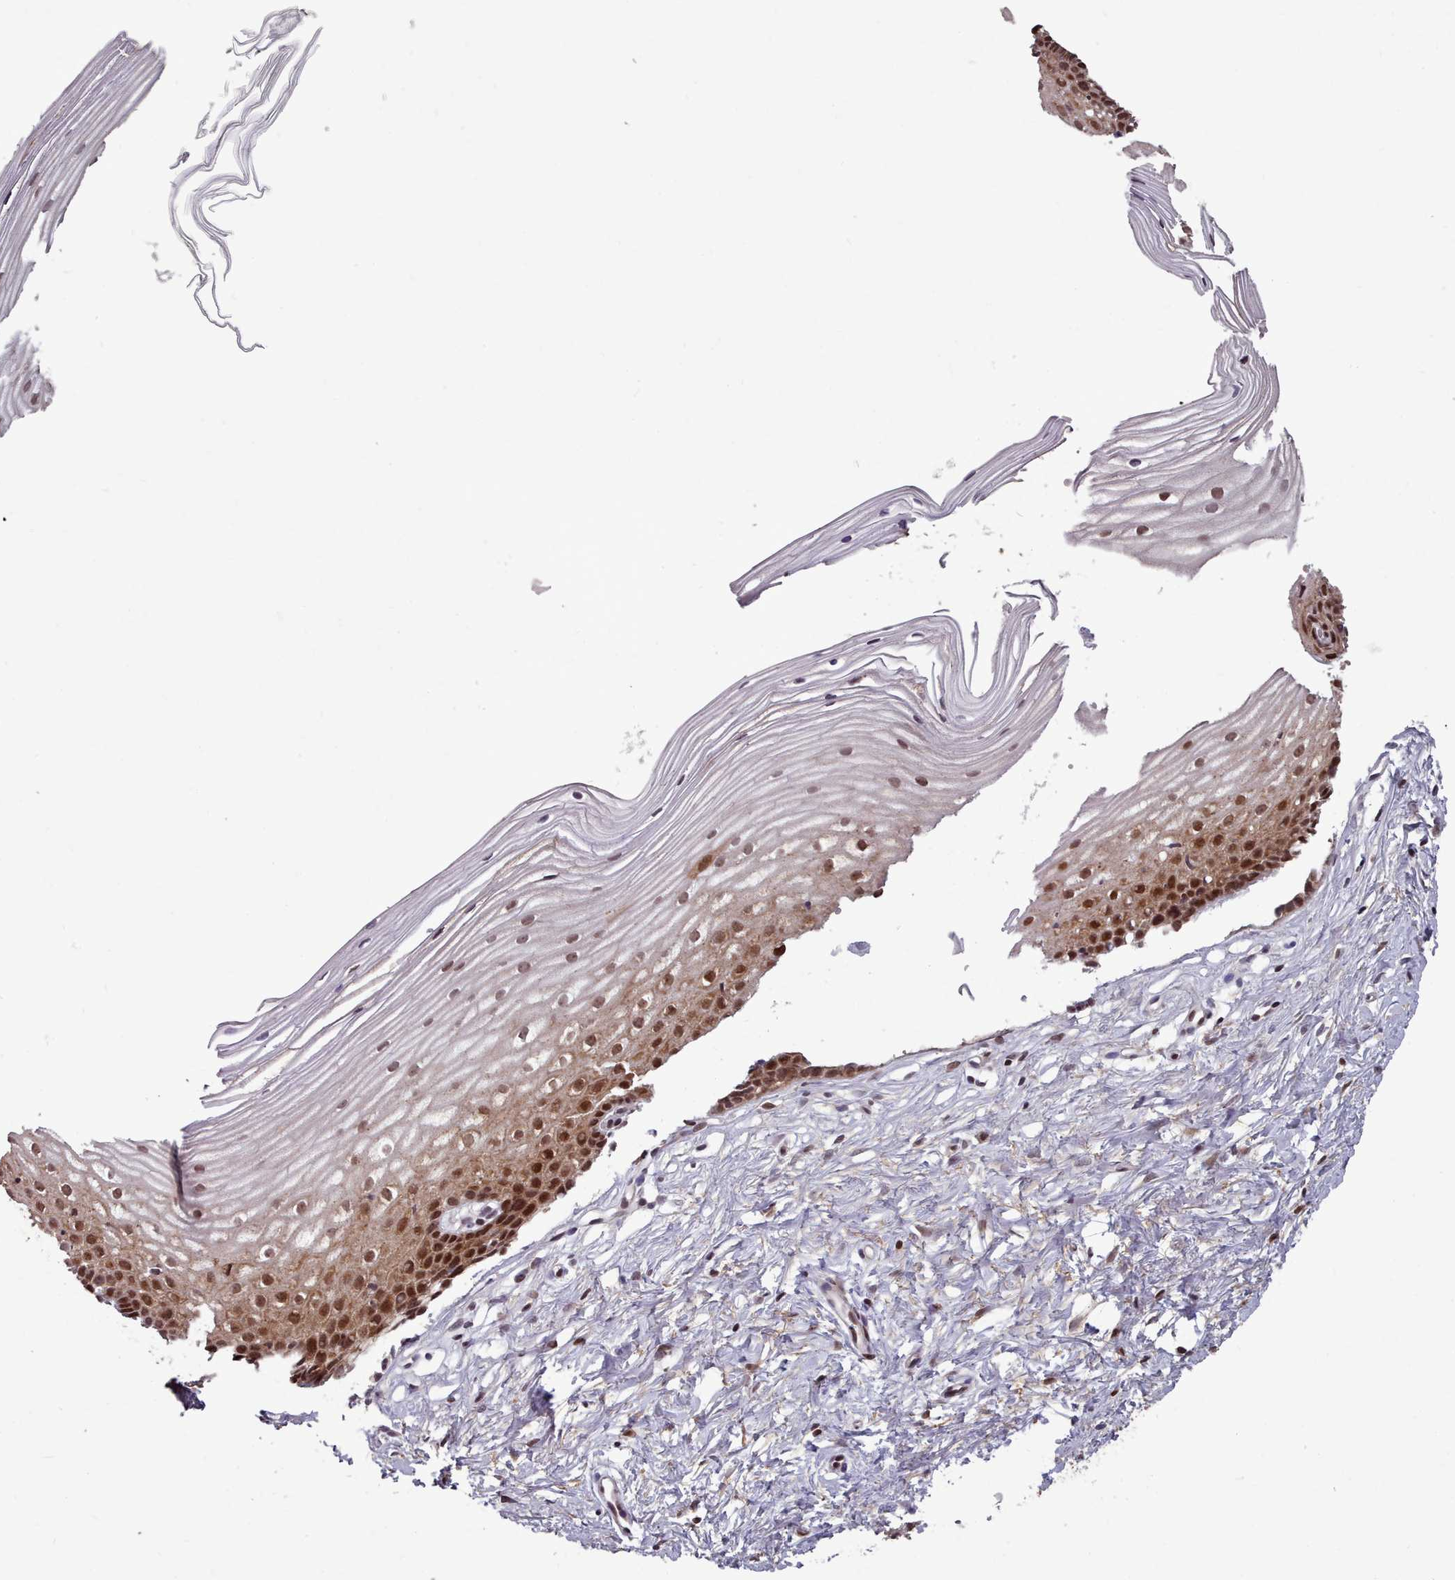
{"staining": {"intensity": "moderate", "quantity": "25%-75%", "location": "nuclear"}, "tissue": "cervix", "cell_type": "Glandular cells", "image_type": "normal", "snomed": [{"axis": "morphology", "description": "Normal tissue, NOS"}, {"axis": "topography", "description": "Cervix"}], "caption": "Moderate nuclear protein positivity is appreciated in approximately 25%-75% of glandular cells in cervix.", "gene": "ENSA", "patient": {"sex": "female", "age": 40}}